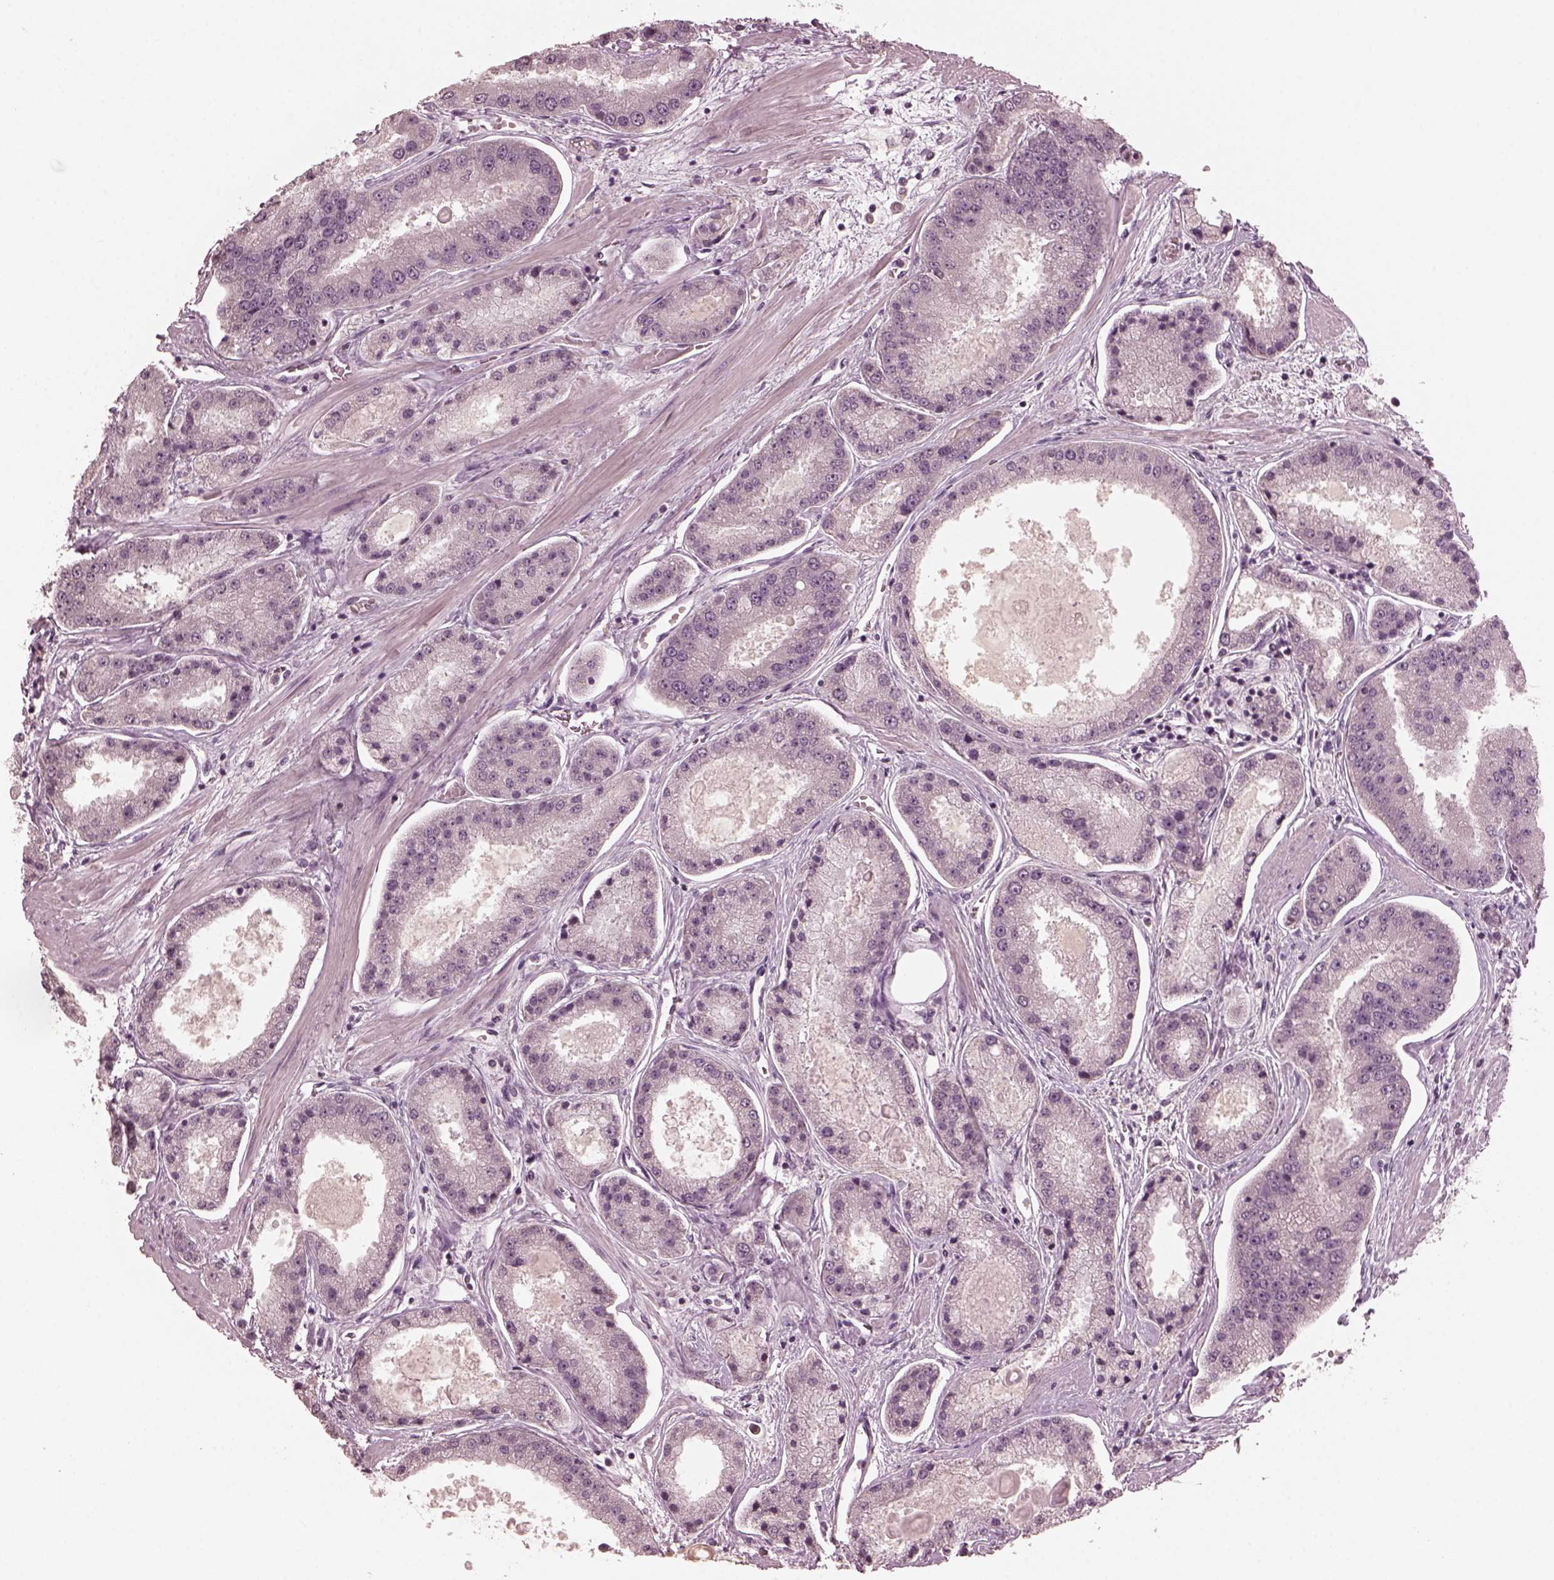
{"staining": {"intensity": "negative", "quantity": "none", "location": "none"}, "tissue": "prostate cancer", "cell_type": "Tumor cells", "image_type": "cancer", "snomed": [{"axis": "morphology", "description": "Adenocarcinoma, High grade"}, {"axis": "topography", "description": "Prostate"}], "caption": "Adenocarcinoma (high-grade) (prostate) was stained to show a protein in brown. There is no significant staining in tumor cells.", "gene": "RGS7", "patient": {"sex": "male", "age": 67}}